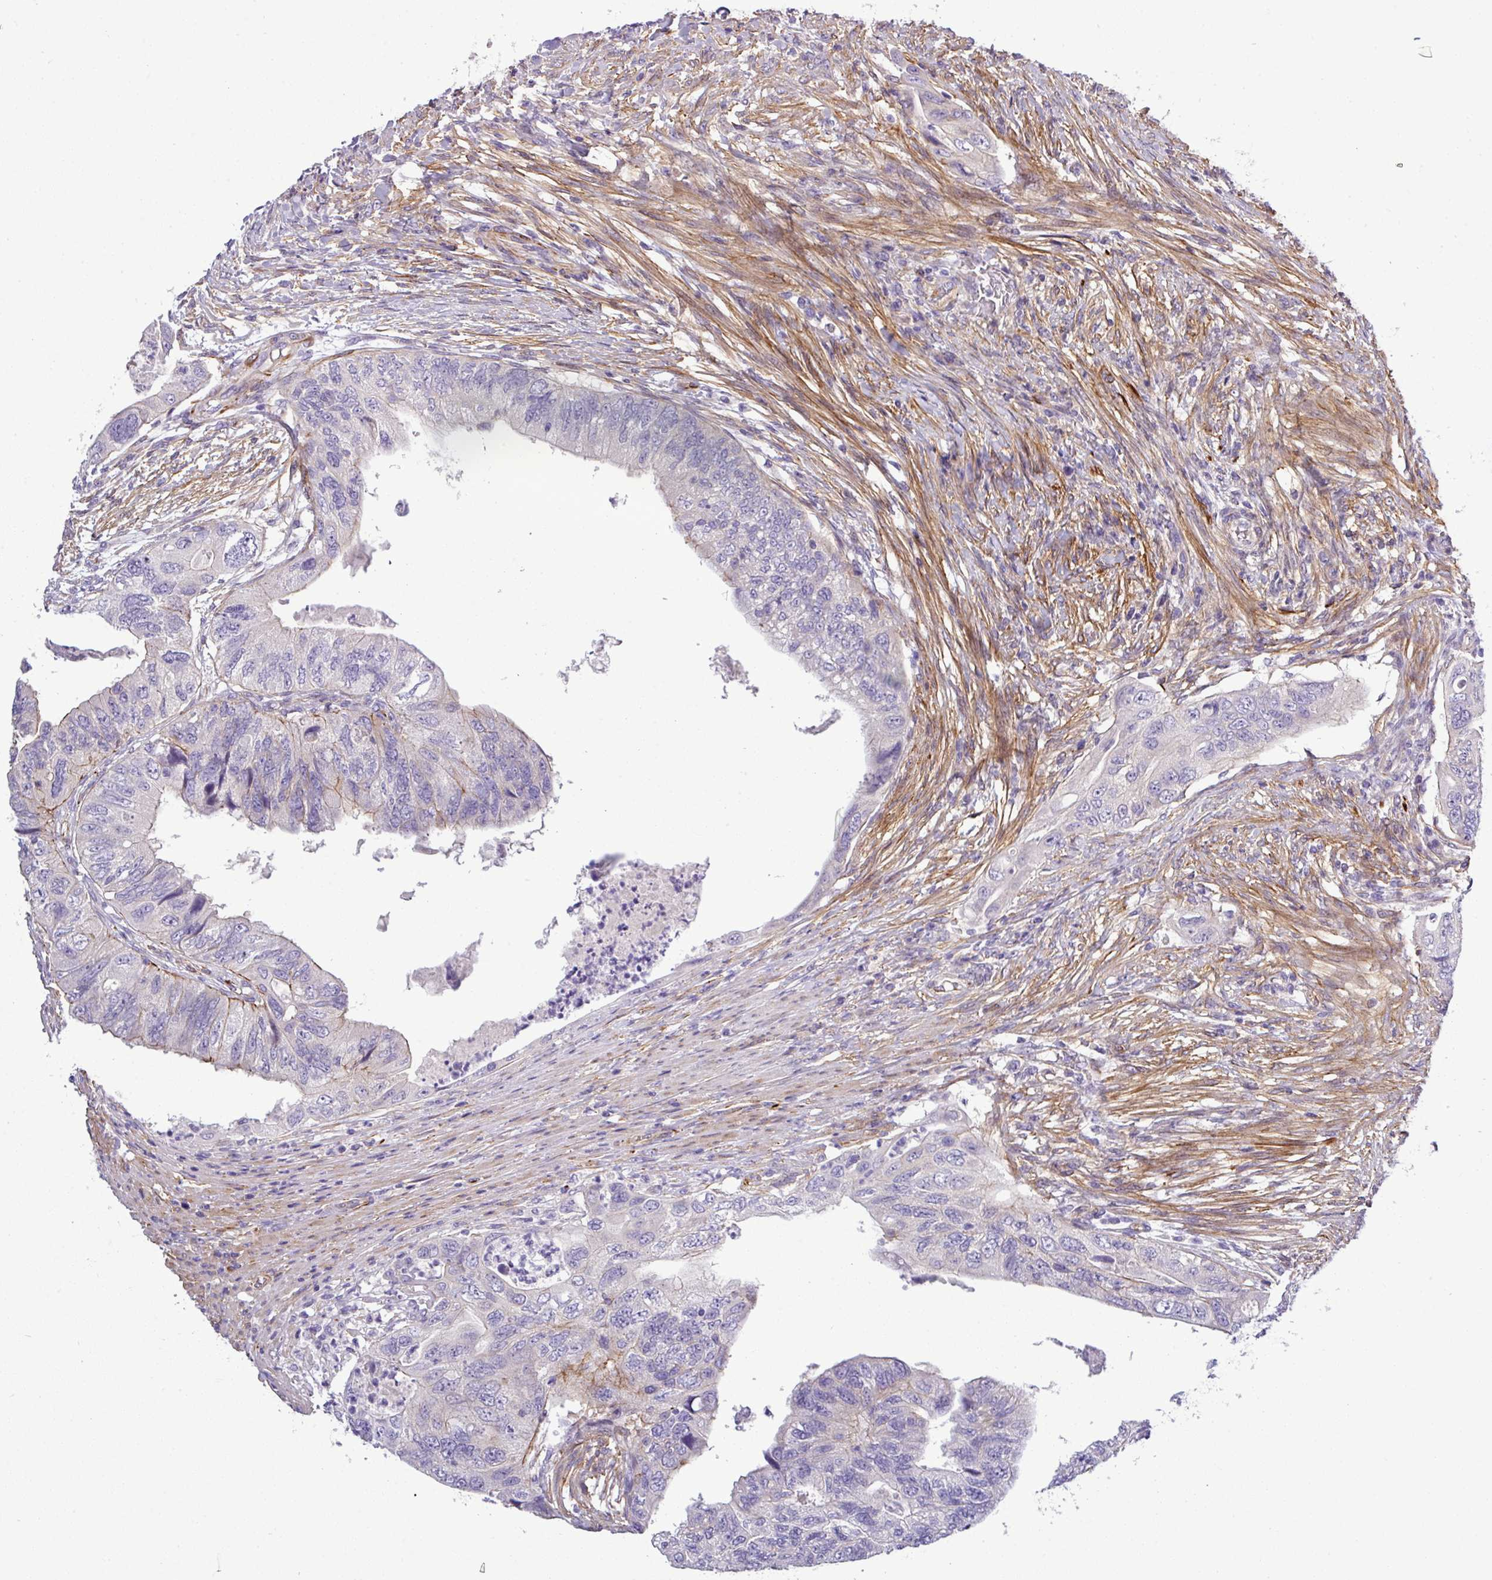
{"staining": {"intensity": "moderate", "quantity": "<25%", "location": "cytoplasmic/membranous"}, "tissue": "colorectal cancer", "cell_type": "Tumor cells", "image_type": "cancer", "snomed": [{"axis": "morphology", "description": "Adenocarcinoma, NOS"}, {"axis": "topography", "description": "Rectum"}], "caption": "Adenocarcinoma (colorectal) stained with a brown dye demonstrates moderate cytoplasmic/membranous positive positivity in approximately <25% of tumor cells.", "gene": "PARD6A", "patient": {"sex": "male", "age": 63}}